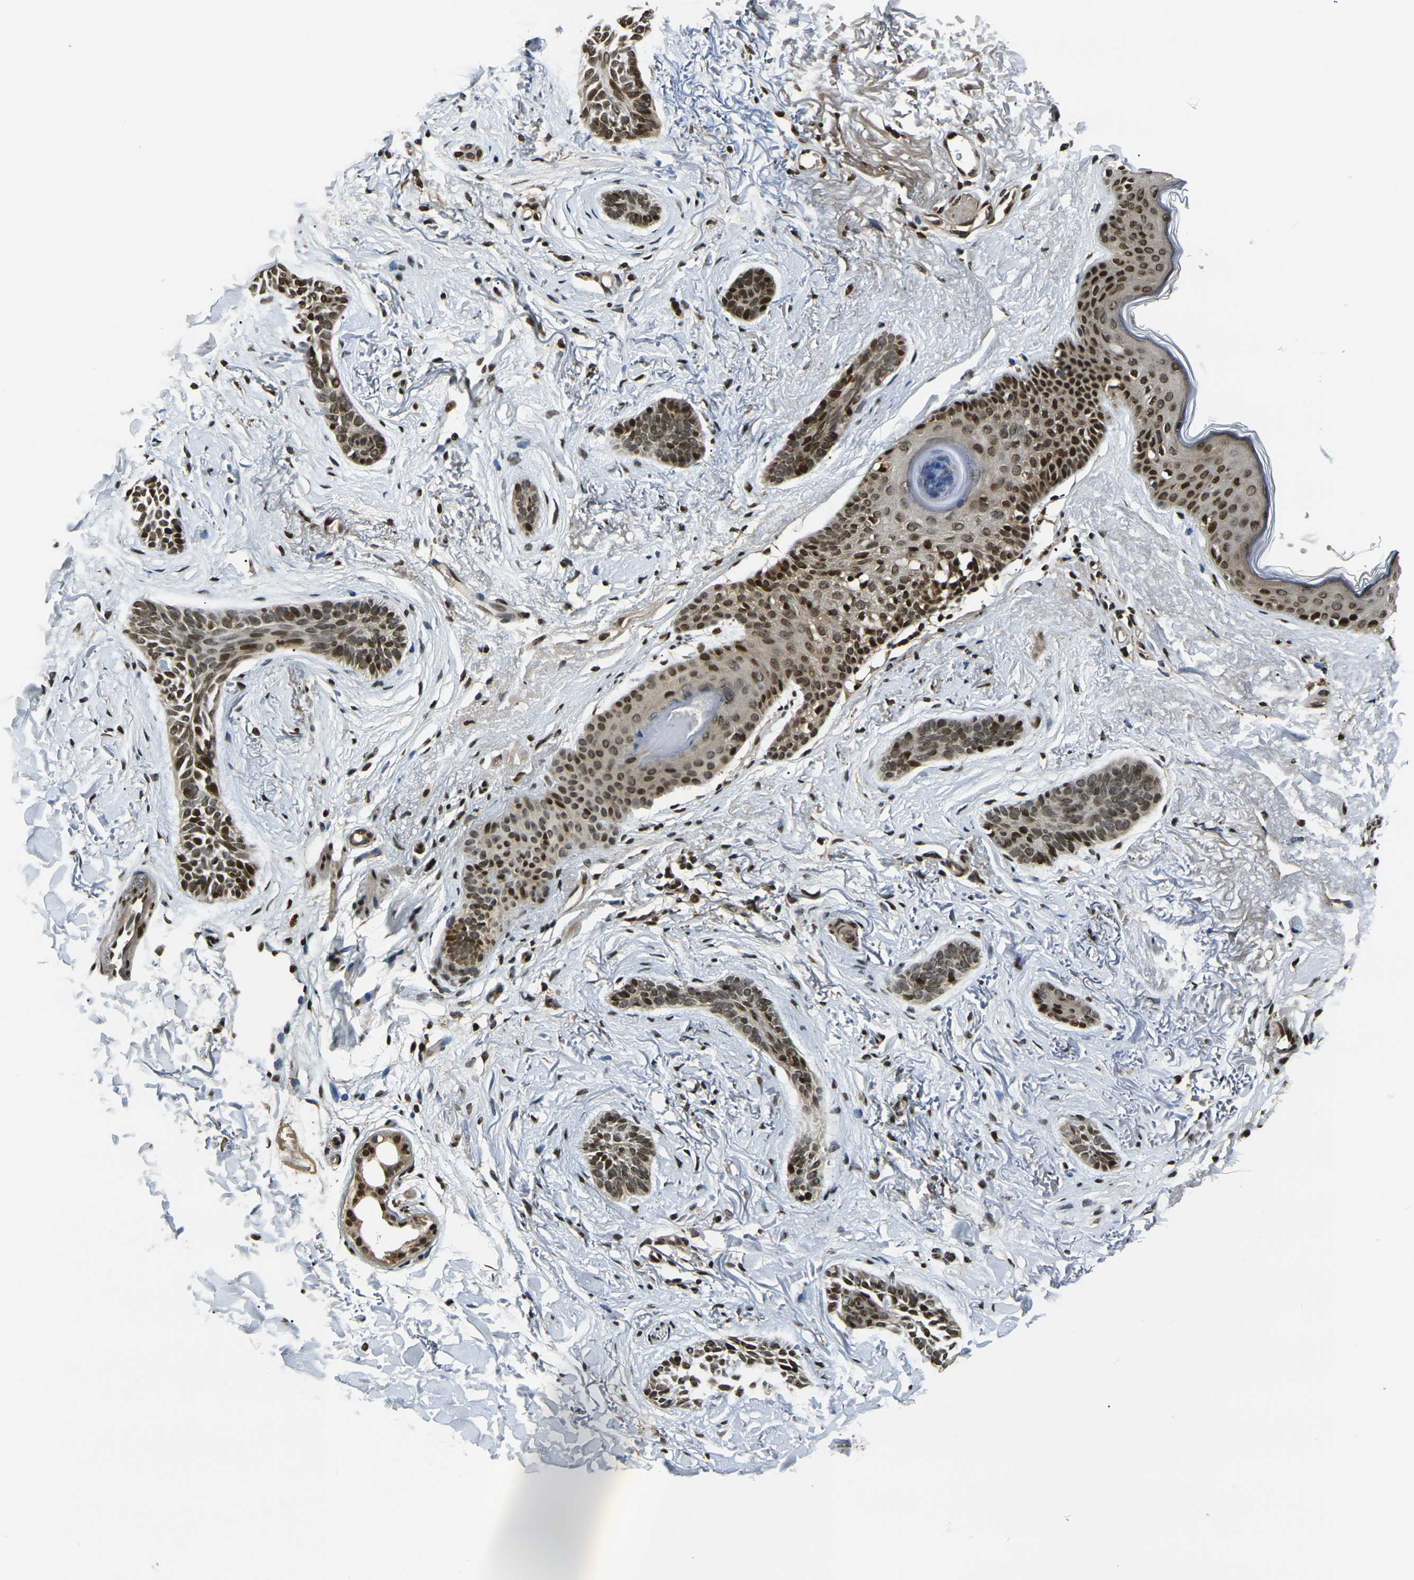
{"staining": {"intensity": "strong", "quantity": ">75%", "location": "nuclear"}, "tissue": "skin cancer", "cell_type": "Tumor cells", "image_type": "cancer", "snomed": [{"axis": "morphology", "description": "Basal cell carcinoma"}, {"axis": "topography", "description": "Skin"}], "caption": "The photomicrograph shows immunohistochemical staining of basal cell carcinoma (skin). There is strong nuclear expression is present in about >75% of tumor cells.", "gene": "ACTL6A", "patient": {"sex": "female", "age": 84}}